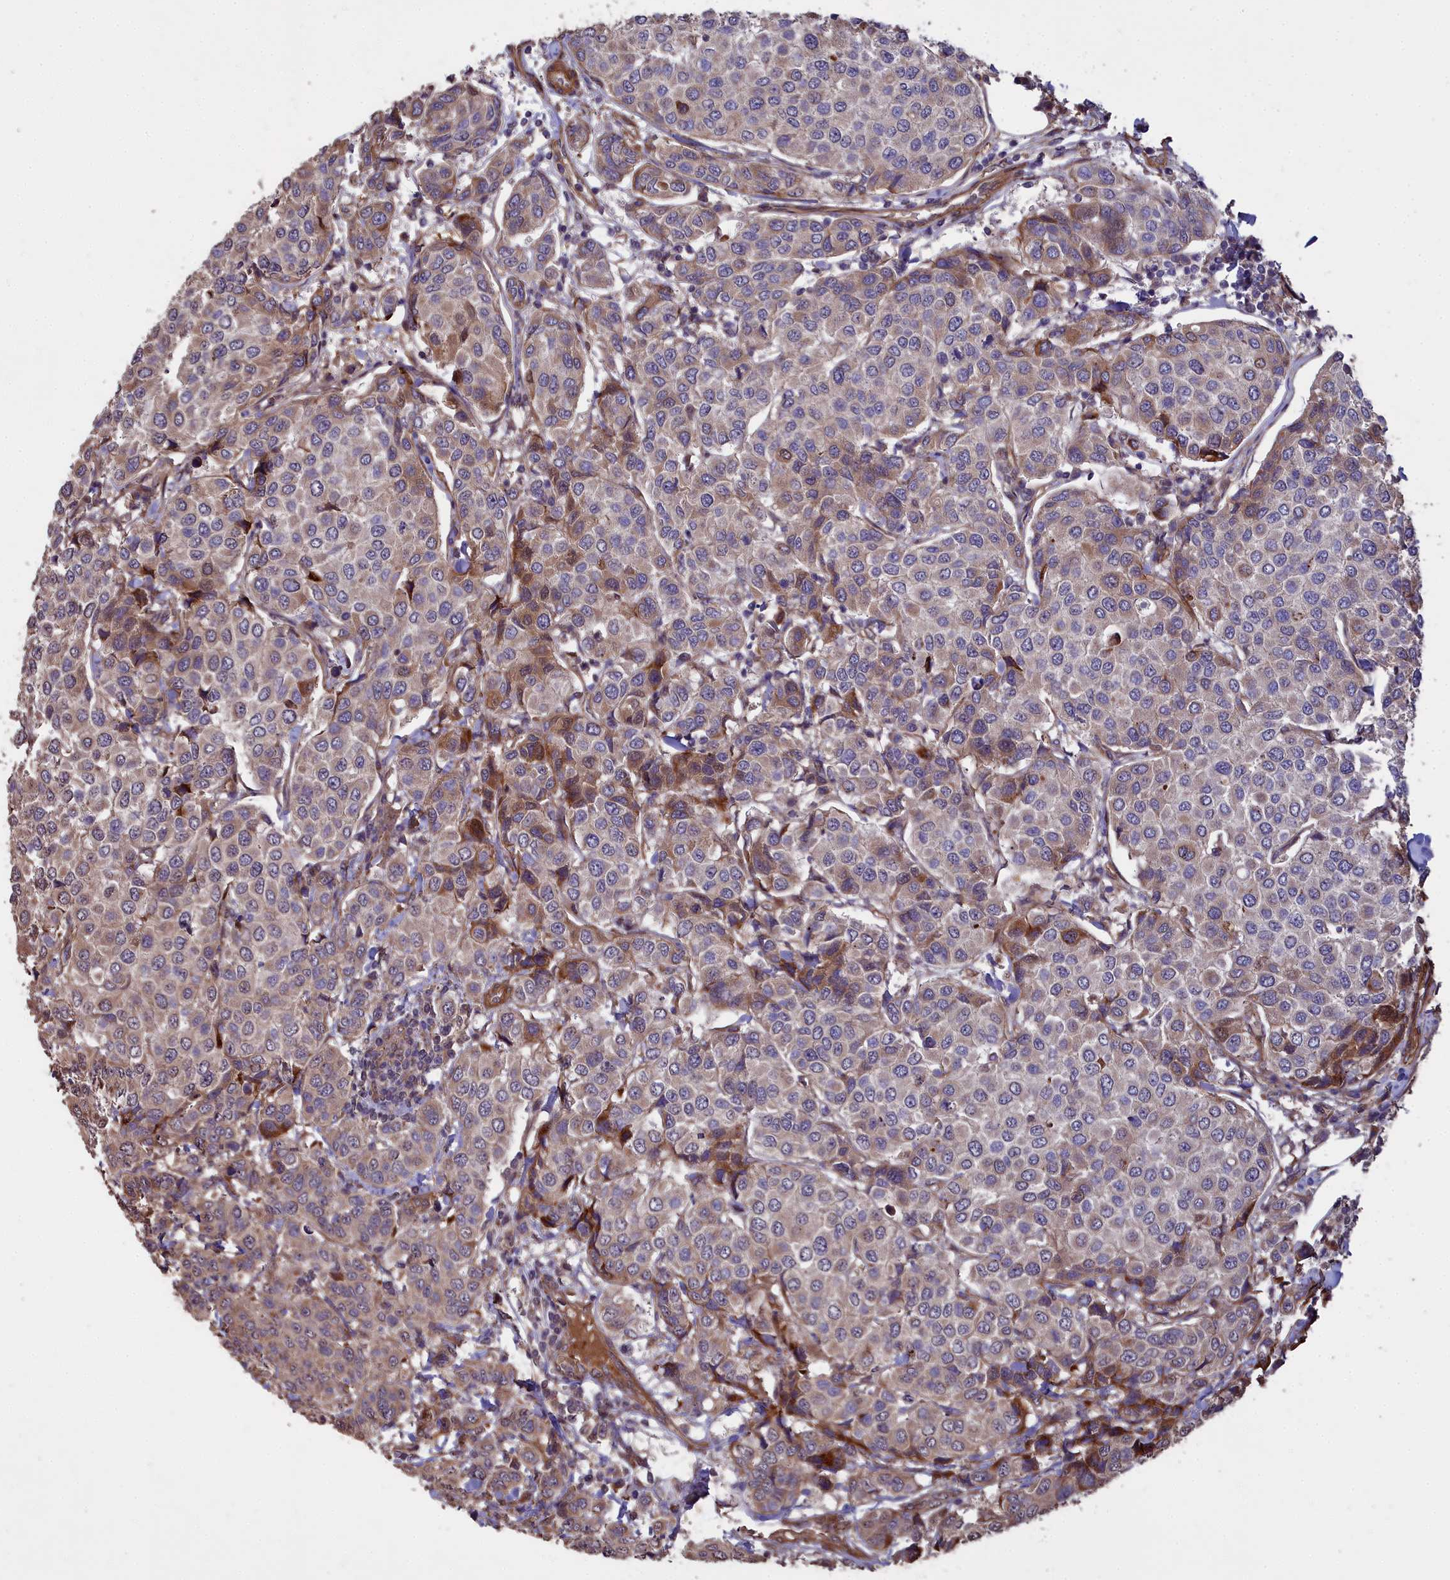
{"staining": {"intensity": "moderate", "quantity": "<25%", "location": "cytoplasmic/membranous"}, "tissue": "breast cancer", "cell_type": "Tumor cells", "image_type": "cancer", "snomed": [{"axis": "morphology", "description": "Duct carcinoma"}, {"axis": "topography", "description": "Breast"}], "caption": "DAB (3,3'-diaminobenzidine) immunohistochemical staining of invasive ductal carcinoma (breast) shows moderate cytoplasmic/membranous protein staining in approximately <25% of tumor cells.", "gene": "ATP6V0A2", "patient": {"sex": "female", "age": 55}}